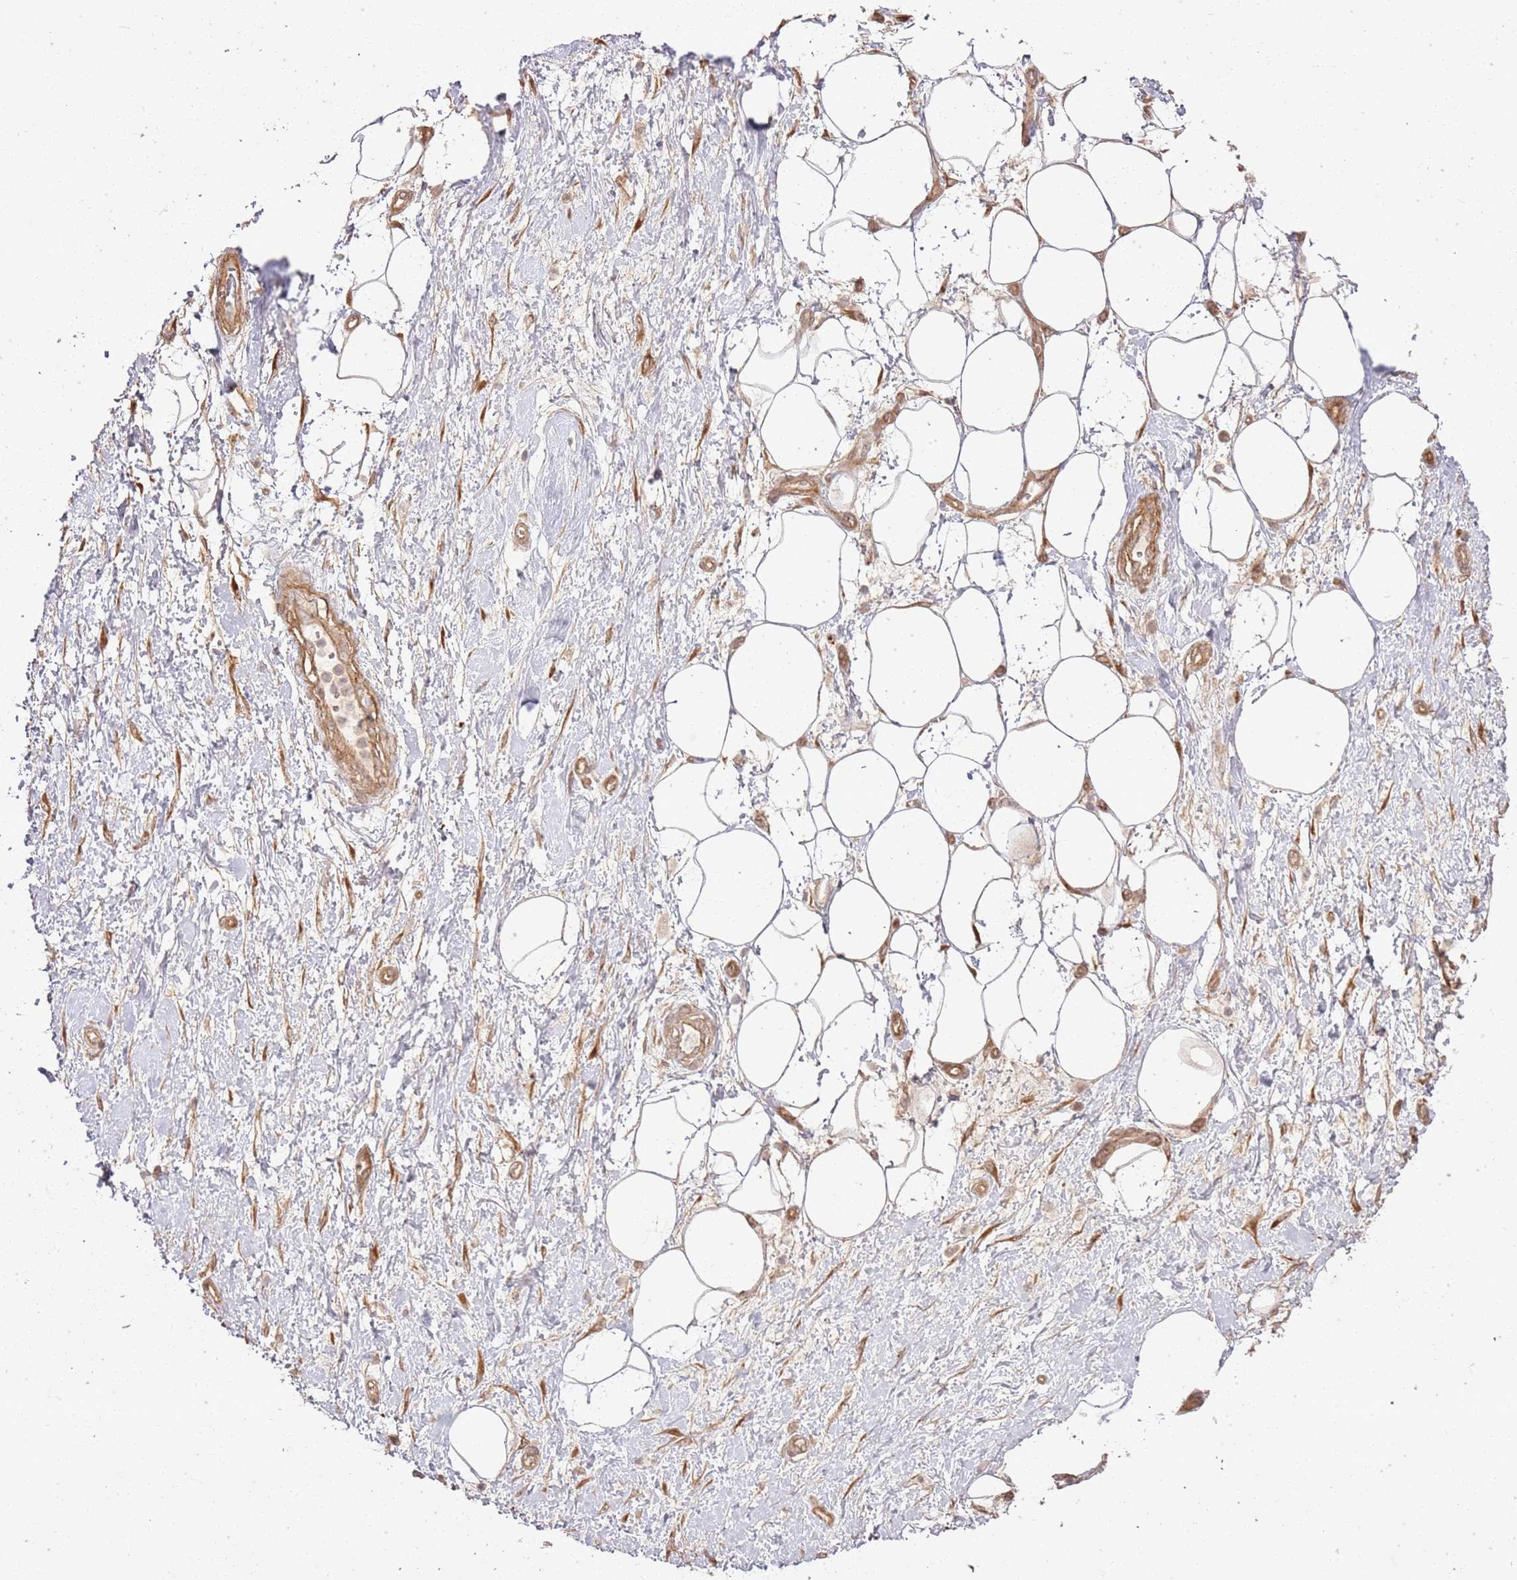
{"staining": {"intensity": "moderate", "quantity": ">75%", "location": "nuclear"}, "tissue": "adipose tissue", "cell_type": "Adipocytes", "image_type": "normal", "snomed": [{"axis": "morphology", "description": "Normal tissue, NOS"}, {"axis": "morphology", "description": "Adenocarcinoma, NOS"}, {"axis": "topography", "description": "Pancreas"}, {"axis": "topography", "description": "Peripheral nerve tissue"}], "caption": "Adipose tissue stained for a protein reveals moderate nuclear positivity in adipocytes. The protein of interest is stained brown, and the nuclei are stained in blue (DAB IHC with brightfield microscopy, high magnification).", "gene": "ZNF623", "patient": {"sex": "male", "age": 59}}